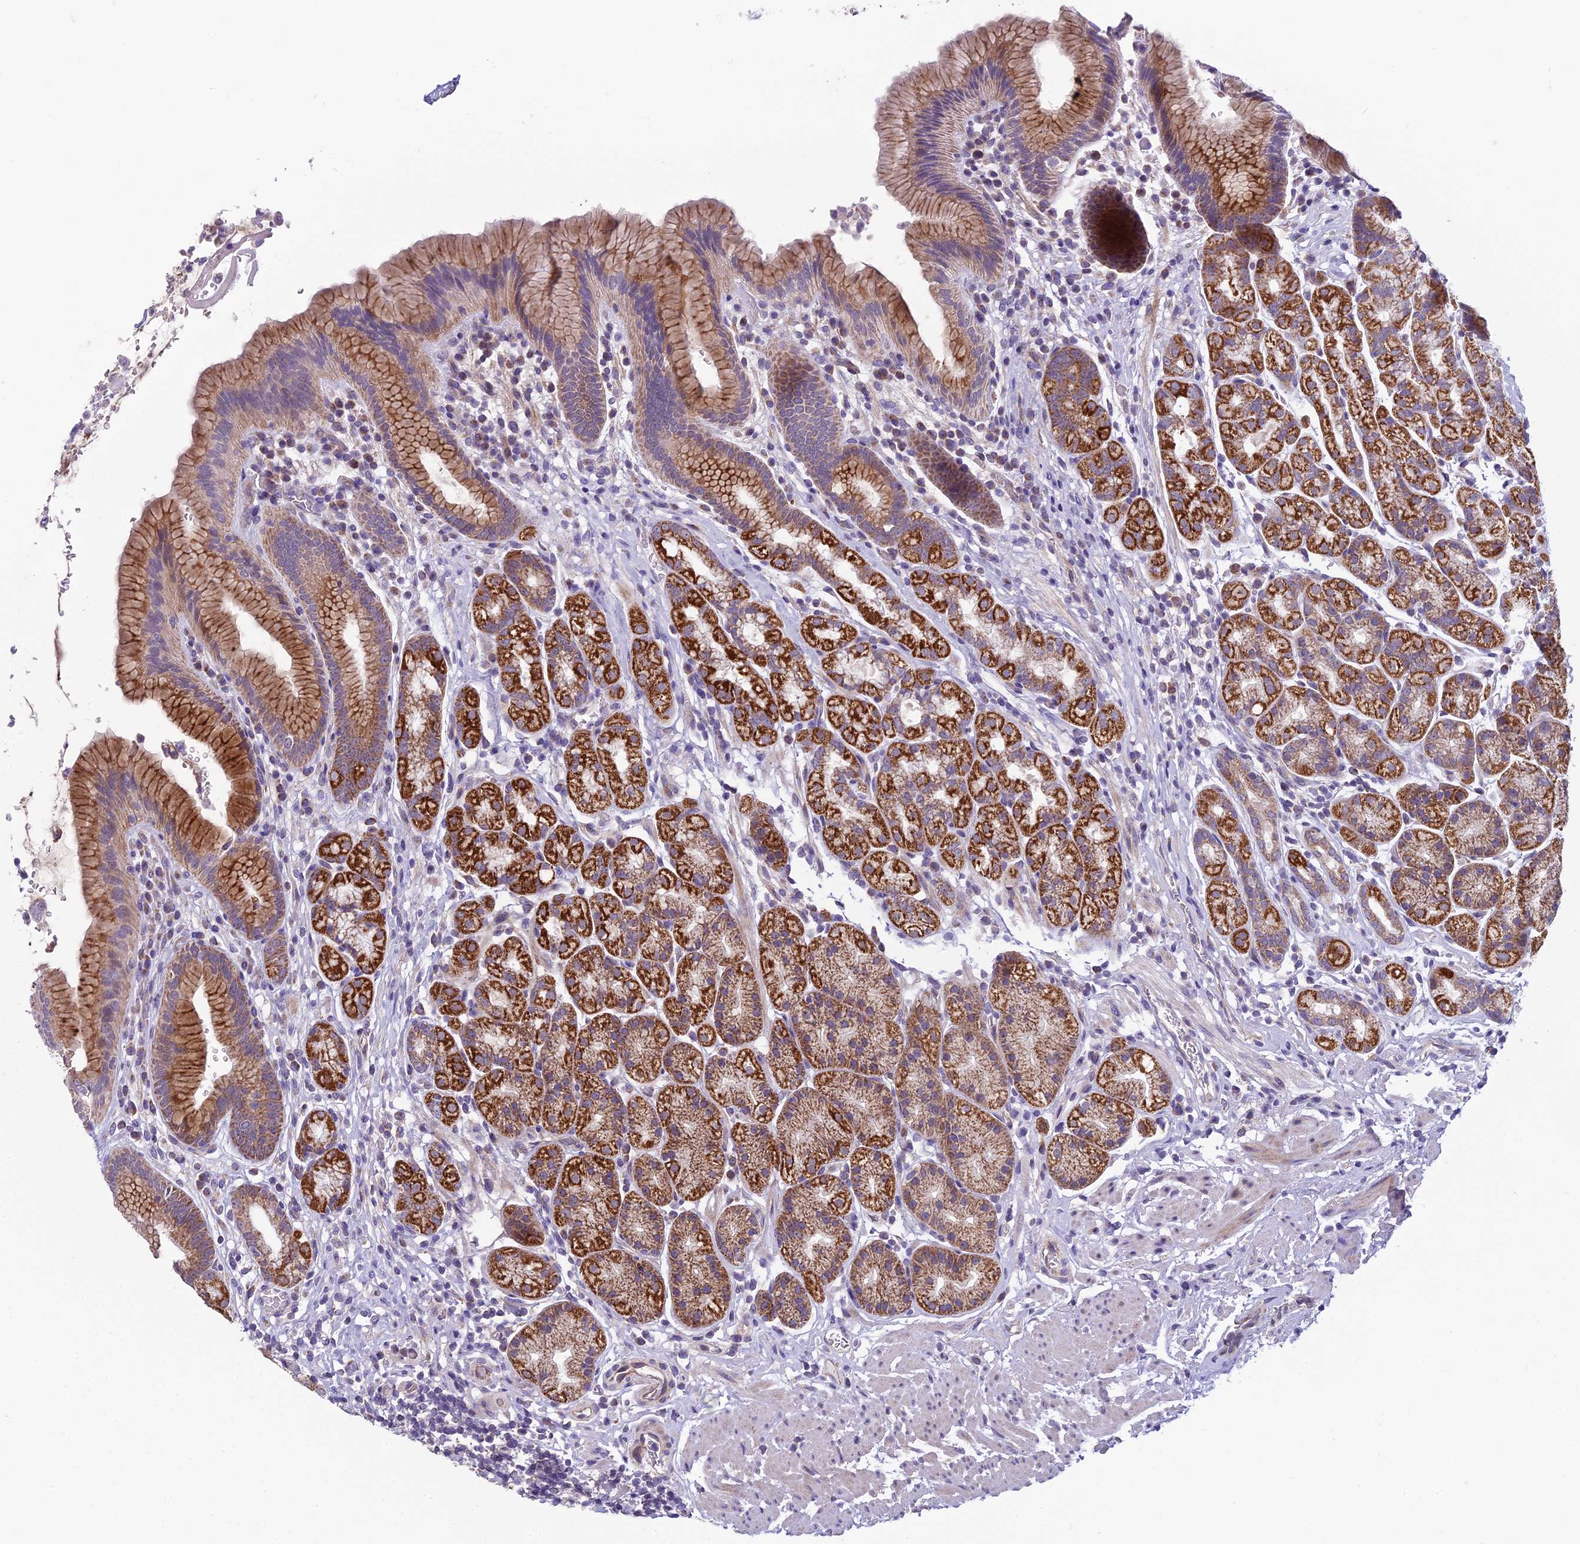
{"staining": {"intensity": "strong", "quantity": "25%-75%", "location": "cytoplasmic/membranous"}, "tissue": "stomach", "cell_type": "Glandular cells", "image_type": "normal", "snomed": [{"axis": "morphology", "description": "Normal tissue, NOS"}, {"axis": "topography", "description": "Stomach"}], "caption": "Normal stomach was stained to show a protein in brown. There is high levels of strong cytoplasmic/membranous positivity in about 25%-75% of glandular cells.", "gene": "DUS2", "patient": {"sex": "male", "age": 63}}